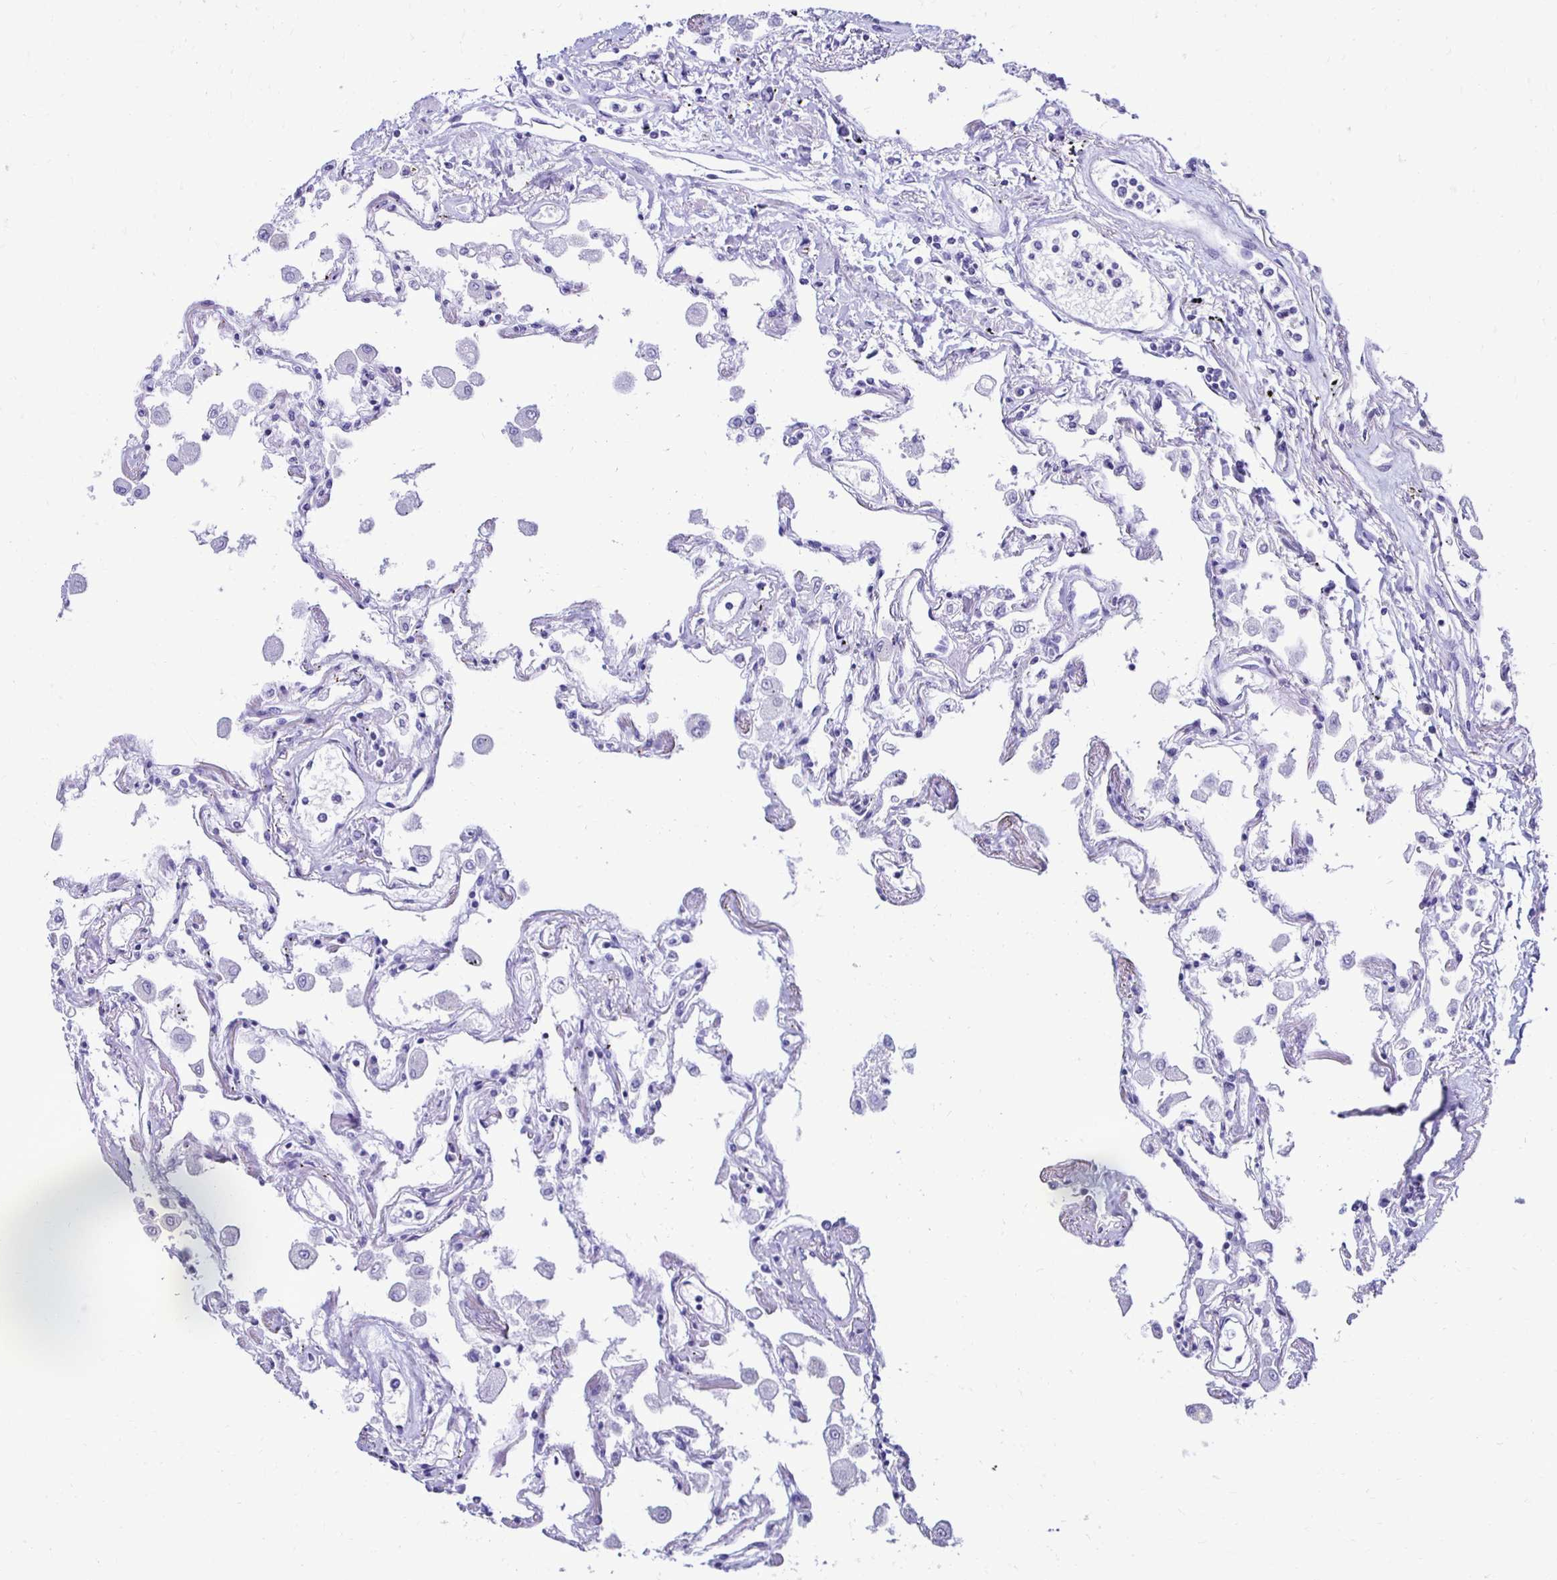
{"staining": {"intensity": "negative", "quantity": "none", "location": "none"}, "tissue": "lung", "cell_type": "Alveolar cells", "image_type": "normal", "snomed": [{"axis": "morphology", "description": "Normal tissue, NOS"}, {"axis": "morphology", "description": "Adenocarcinoma, NOS"}, {"axis": "topography", "description": "Cartilage tissue"}, {"axis": "topography", "description": "Lung"}], "caption": "A high-resolution histopathology image shows IHC staining of unremarkable lung, which displays no significant expression in alveolar cells. (Brightfield microscopy of DAB immunohistochemistry (IHC) at high magnification).", "gene": "CST5", "patient": {"sex": "female", "age": 67}}